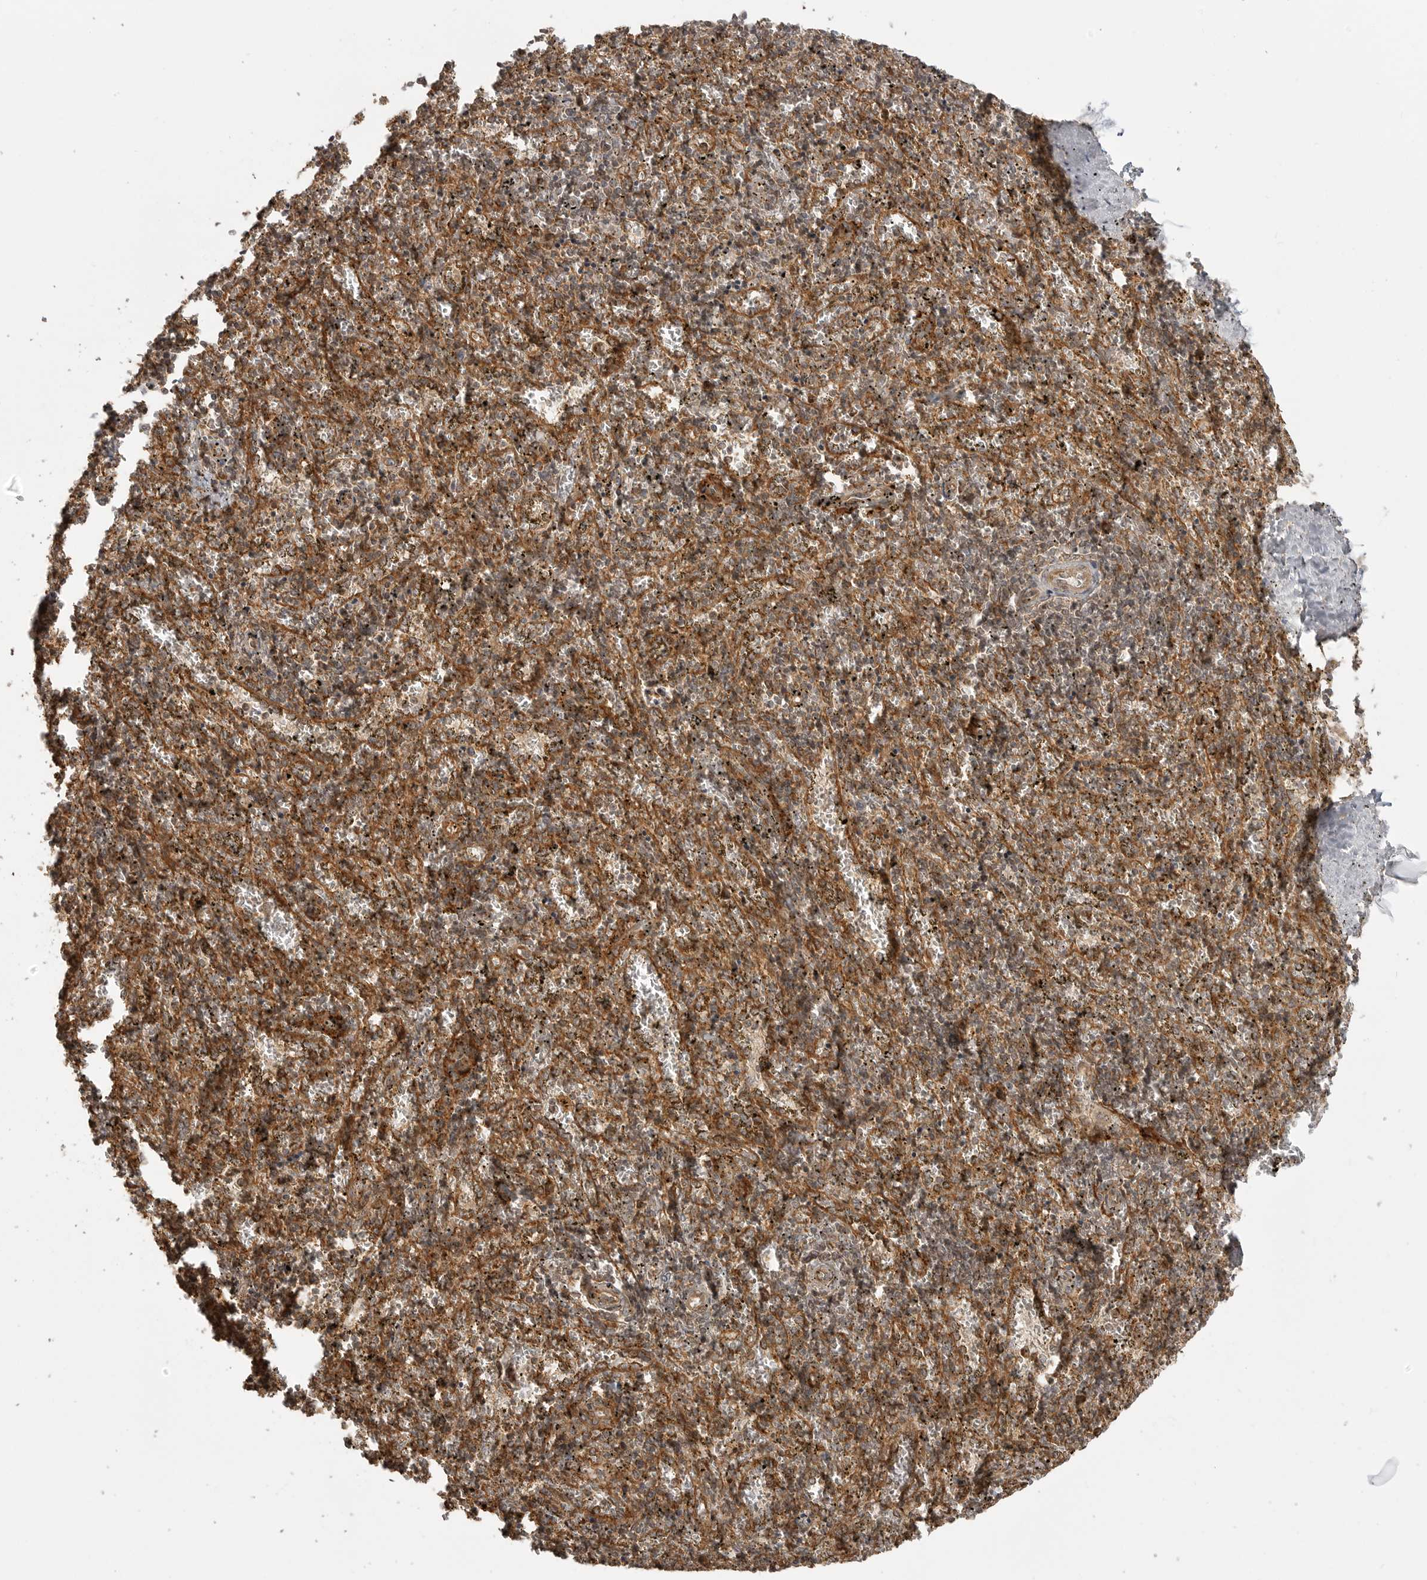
{"staining": {"intensity": "moderate", "quantity": ">75%", "location": "cytoplasmic/membranous"}, "tissue": "spleen", "cell_type": "Cells in red pulp", "image_type": "normal", "snomed": [{"axis": "morphology", "description": "Normal tissue, NOS"}, {"axis": "topography", "description": "Spleen"}], "caption": "A medium amount of moderate cytoplasmic/membranous positivity is appreciated in about >75% of cells in red pulp in benign spleen.", "gene": "FAT3", "patient": {"sex": "male", "age": 11}}